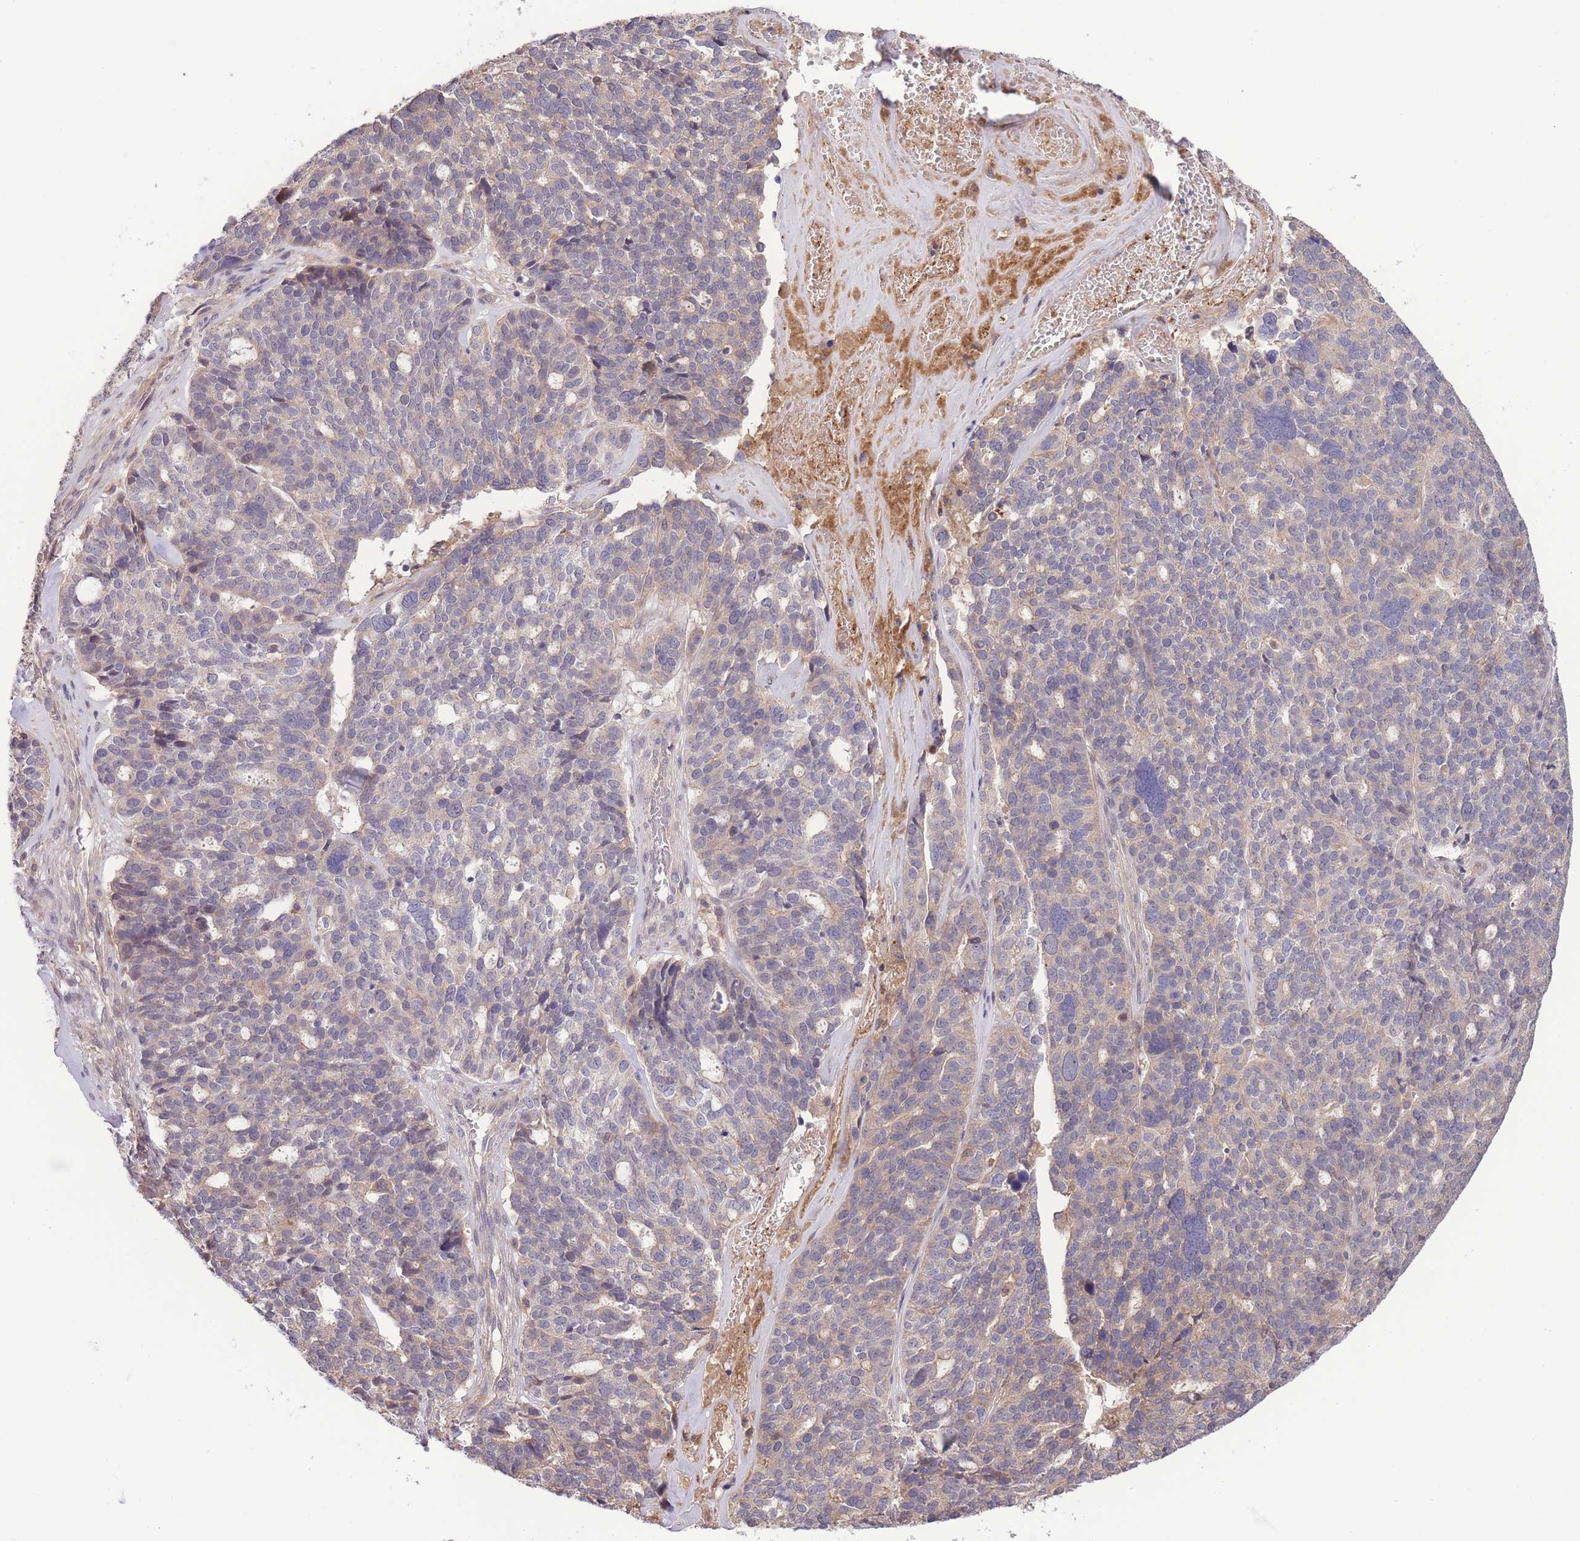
{"staining": {"intensity": "negative", "quantity": "none", "location": "none"}, "tissue": "ovarian cancer", "cell_type": "Tumor cells", "image_type": "cancer", "snomed": [{"axis": "morphology", "description": "Cystadenocarcinoma, serous, NOS"}, {"axis": "topography", "description": "Ovary"}], "caption": "Immunohistochemistry photomicrograph of human ovarian serous cystadenocarcinoma stained for a protein (brown), which displays no staining in tumor cells.", "gene": "ZNF304", "patient": {"sex": "female", "age": 59}}